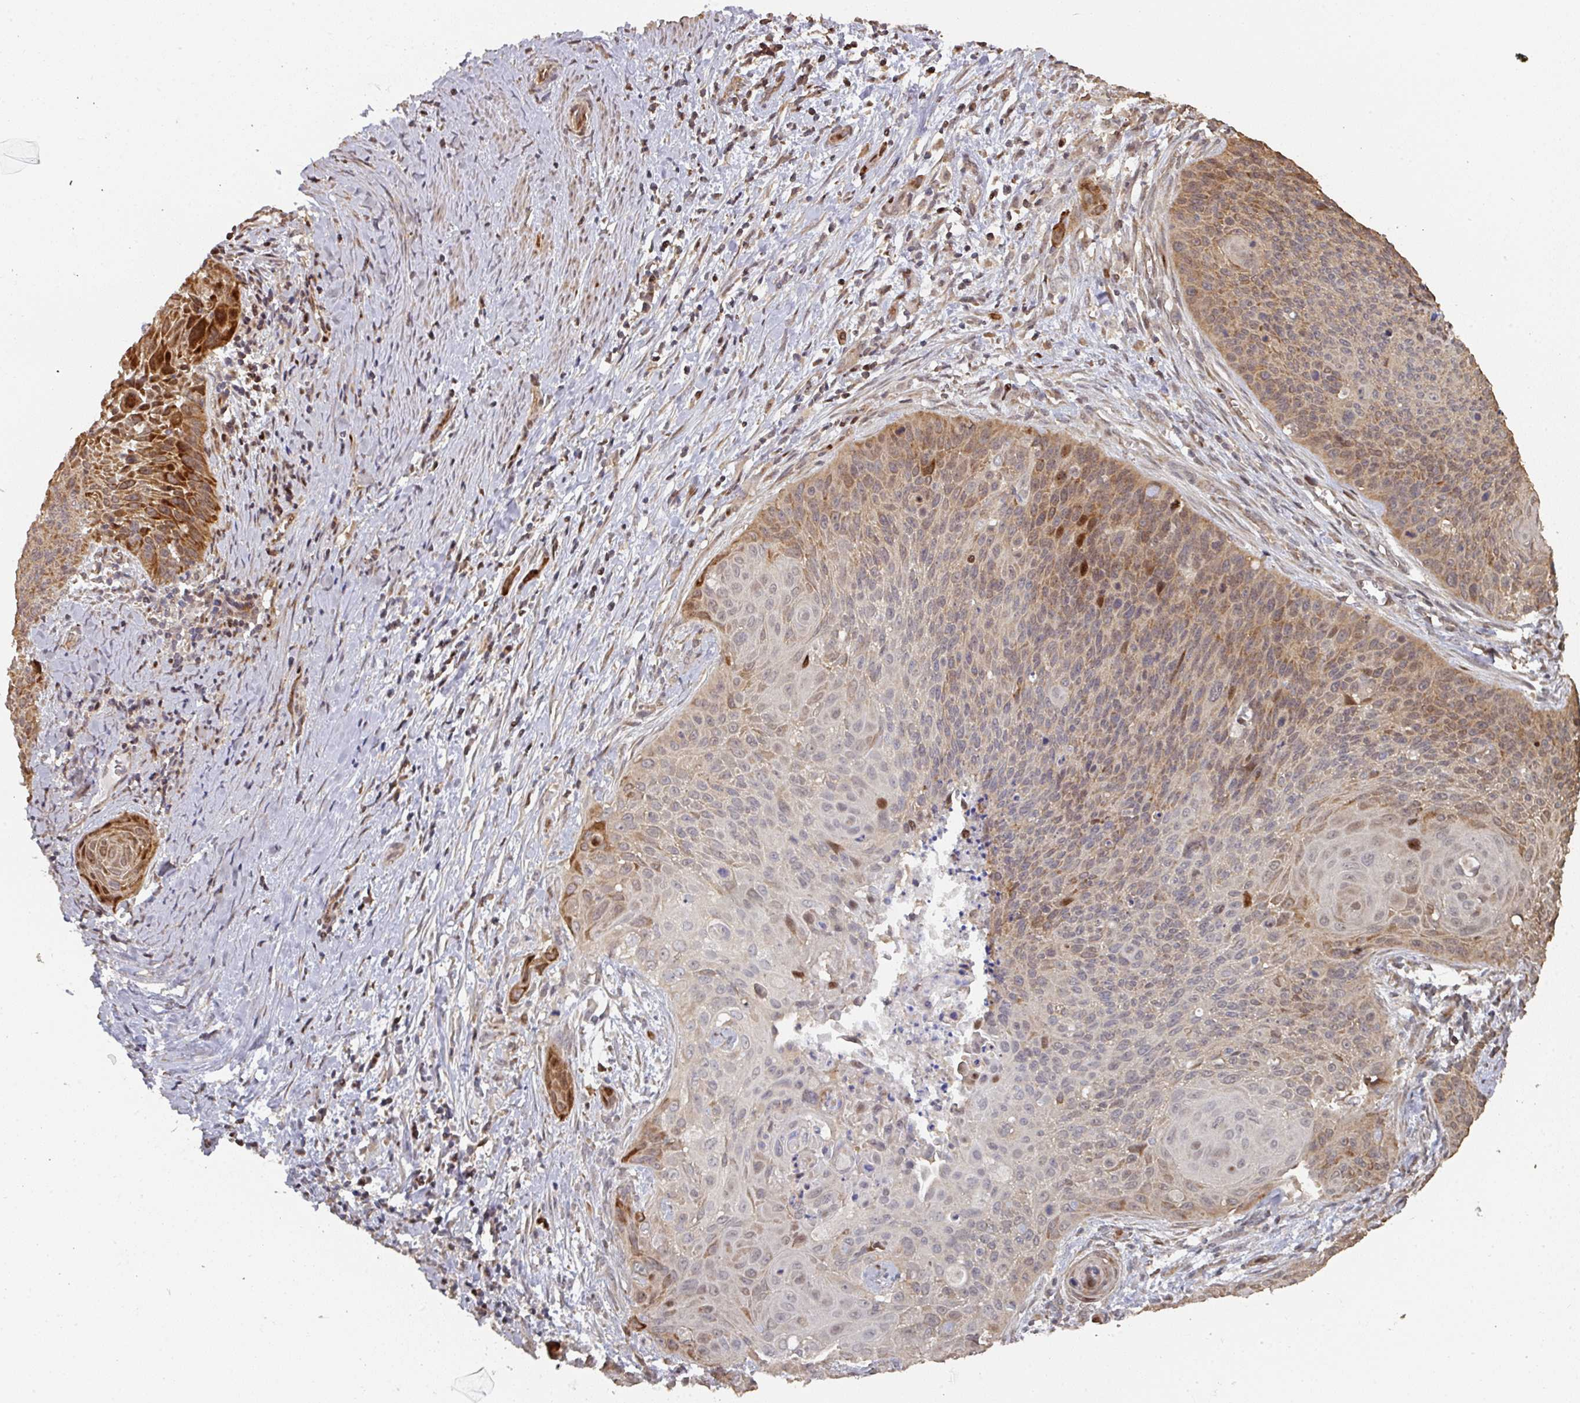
{"staining": {"intensity": "moderate", "quantity": ">75%", "location": "cytoplasmic/membranous,nuclear"}, "tissue": "cervical cancer", "cell_type": "Tumor cells", "image_type": "cancer", "snomed": [{"axis": "morphology", "description": "Squamous cell carcinoma, NOS"}, {"axis": "topography", "description": "Cervix"}], "caption": "Cervical cancer (squamous cell carcinoma) stained for a protein displays moderate cytoplasmic/membranous and nuclear positivity in tumor cells. The staining is performed using DAB brown chromogen to label protein expression. The nuclei are counter-stained blue using hematoxylin.", "gene": "CA7", "patient": {"sex": "female", "age": 55}}